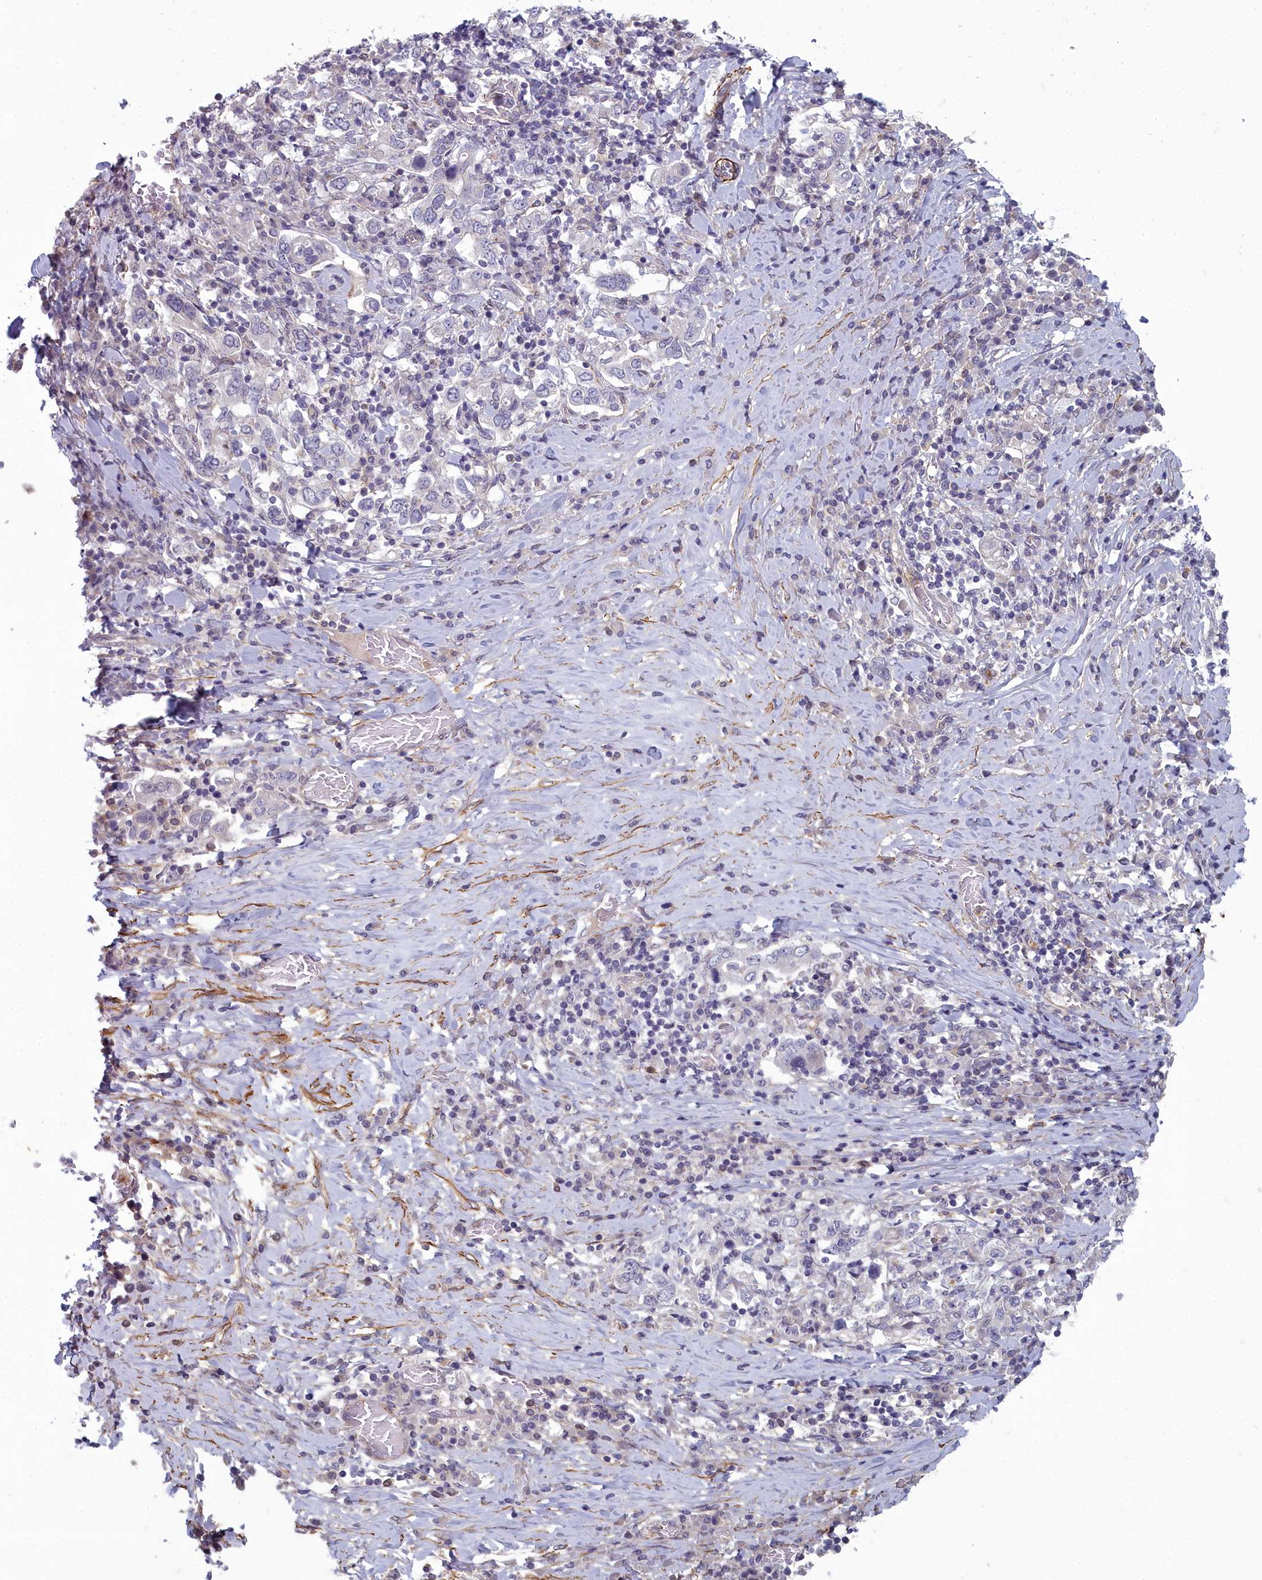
{"staining": {"intensity": "negative", "quantity": "none", "location": "none"}, "tissue": "stomach cancer", "cell_type": "Tumor cells", "image_type": "cancer", "snomed": [{"axis": "morphology", "description": "Adenocarcinoma, NOS"}, {"axis": "topography", "description": "Stomach, upper"}, {"axis": "topography", "description": "Stomach"}], "caption": "Stomach cancer (adenocarcinoma) was stained to show a protein in brown. There is no significant expression in tumor cells. (DAB (3,3'-diaminobenzidine) IHC, high magnification).", "gene": "ZNF626", "patient": {"sex": "male", "age": 62}}